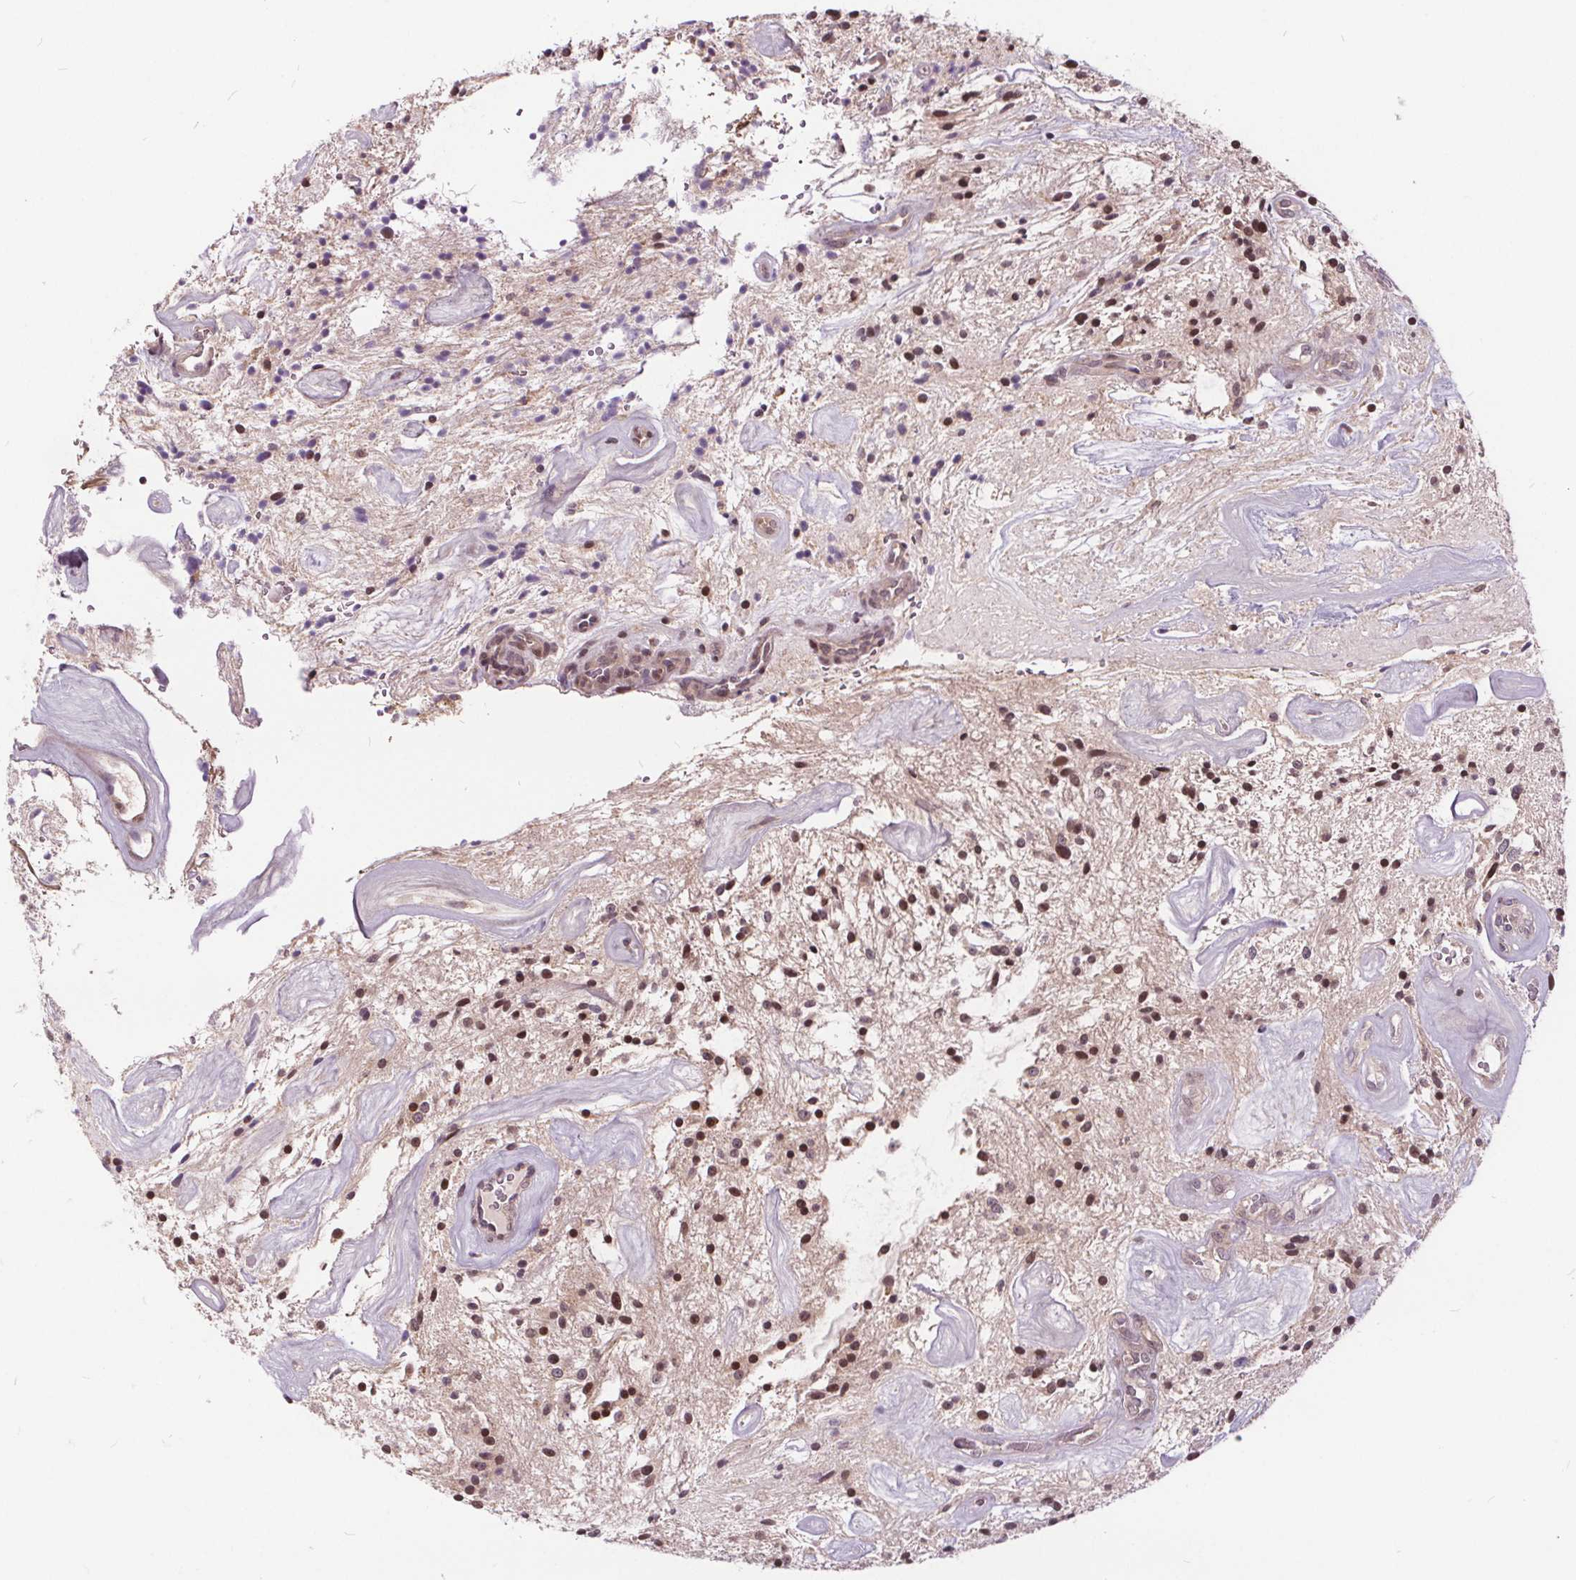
{"staining": {"intensity": "strong", "quantity": "<25%", "location": "nuclear"}, "tissue": "glioma", "cell_type": "Tumor cells", "image_type": "cancer", "snomed": [{"axis": "morphology", "description": "Glioma, malignant, Low grade"}, {"axis": "topography", "description": "Cerebellum"}], "caption": "Immunohistochemical staining of glioma exhibits medium levels of strong nuclear protein positivity in about <25% of tumor cells. (Brightfield microscopy of DAB IHC at high magnification).", "gene": "HIF1AN", "patient": {"sex": "female", "age": 14}}